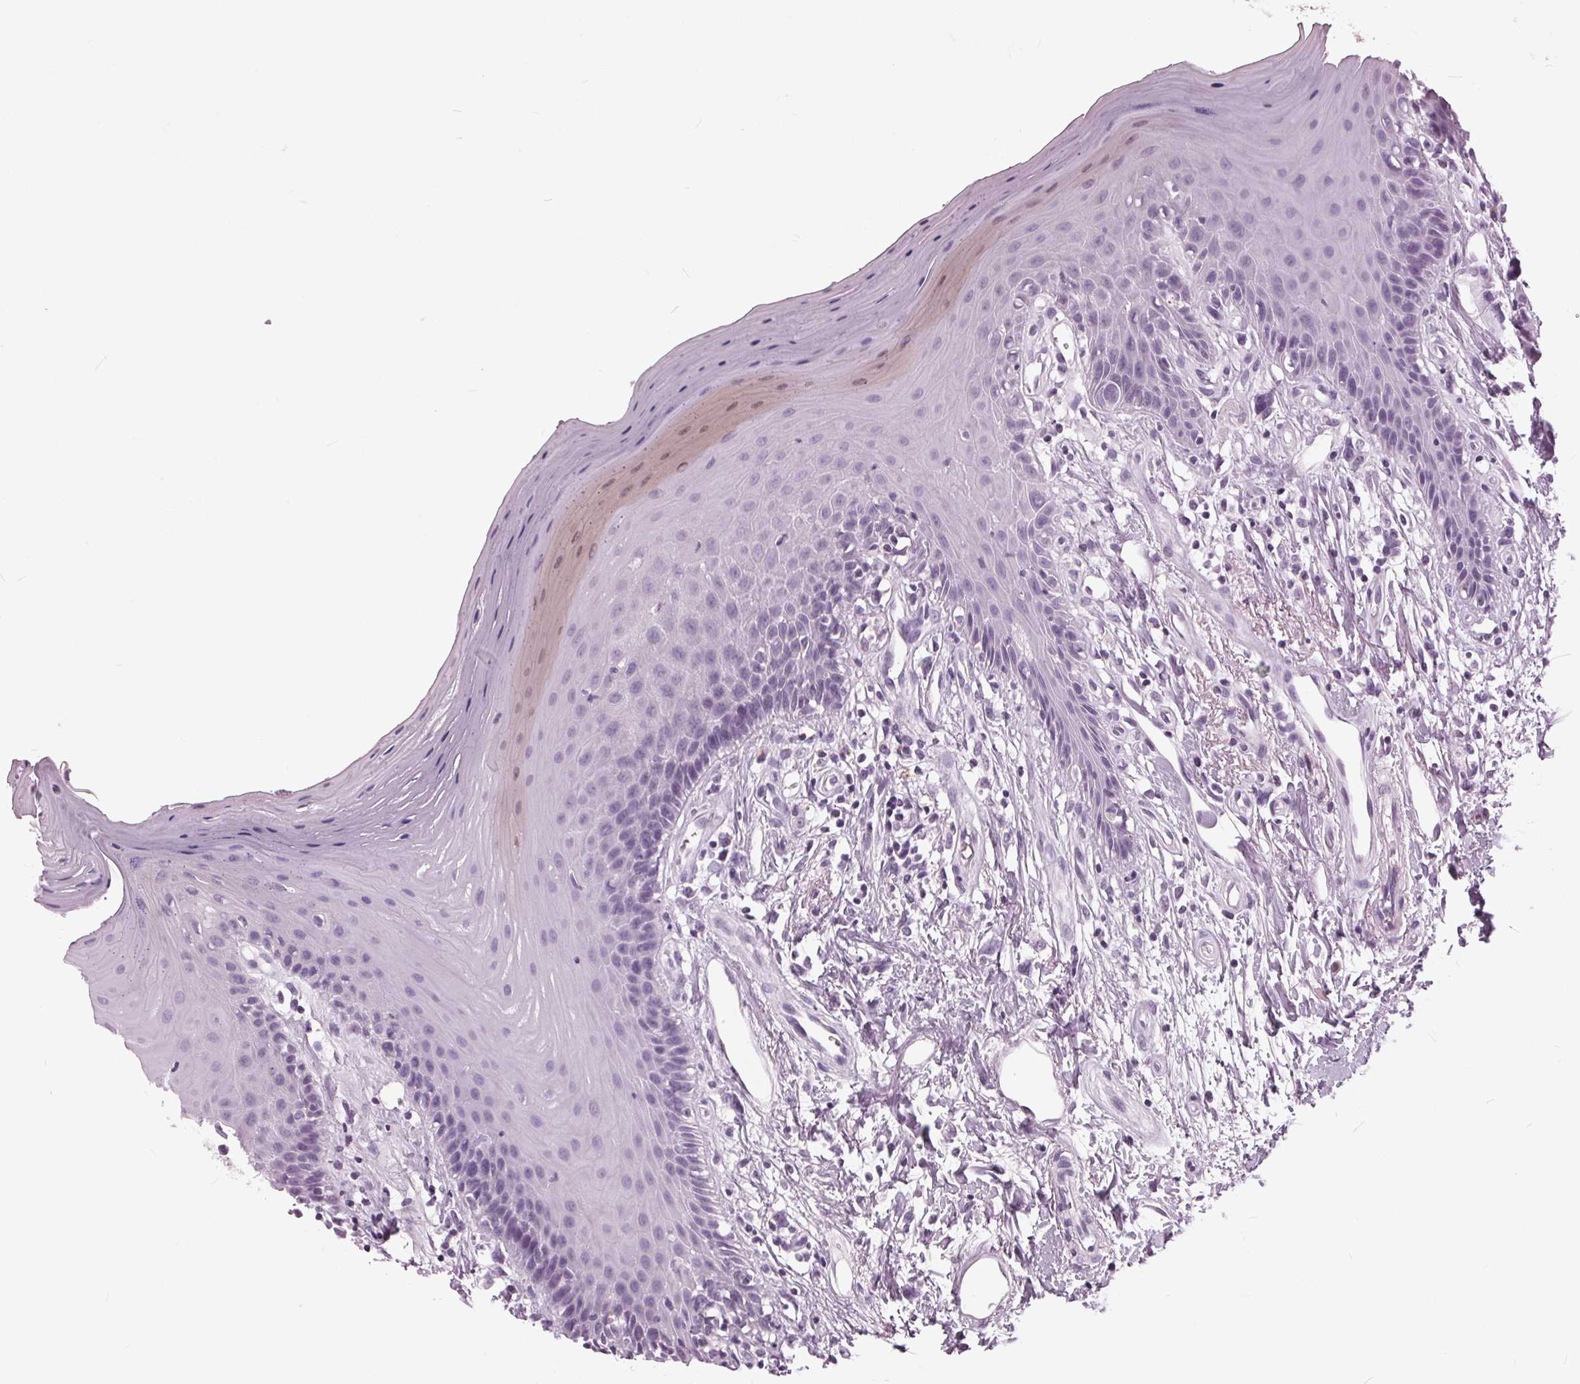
{"staining": {"intensity": "negative", "quantity": "none", "location": "none"}, "tissue": "oral mucosa", "cell_type": "Squamous epithelial cells", "image_type": "normal", "snomed": [{"axis": "morphology", "description": "Normal tissue, NOS"}, {"axis": "morphology", "description": "Normal morphology"}, {"axis": "topography", "description": "Oral tissue"}], "caption": "The micrograph exhibits no staining of squamous epithelial cells in normal oral mucosa. Nuclei are stained in blue.", "gene": "SLC9A4", "patient": {"sex": "female", "age": 76}}